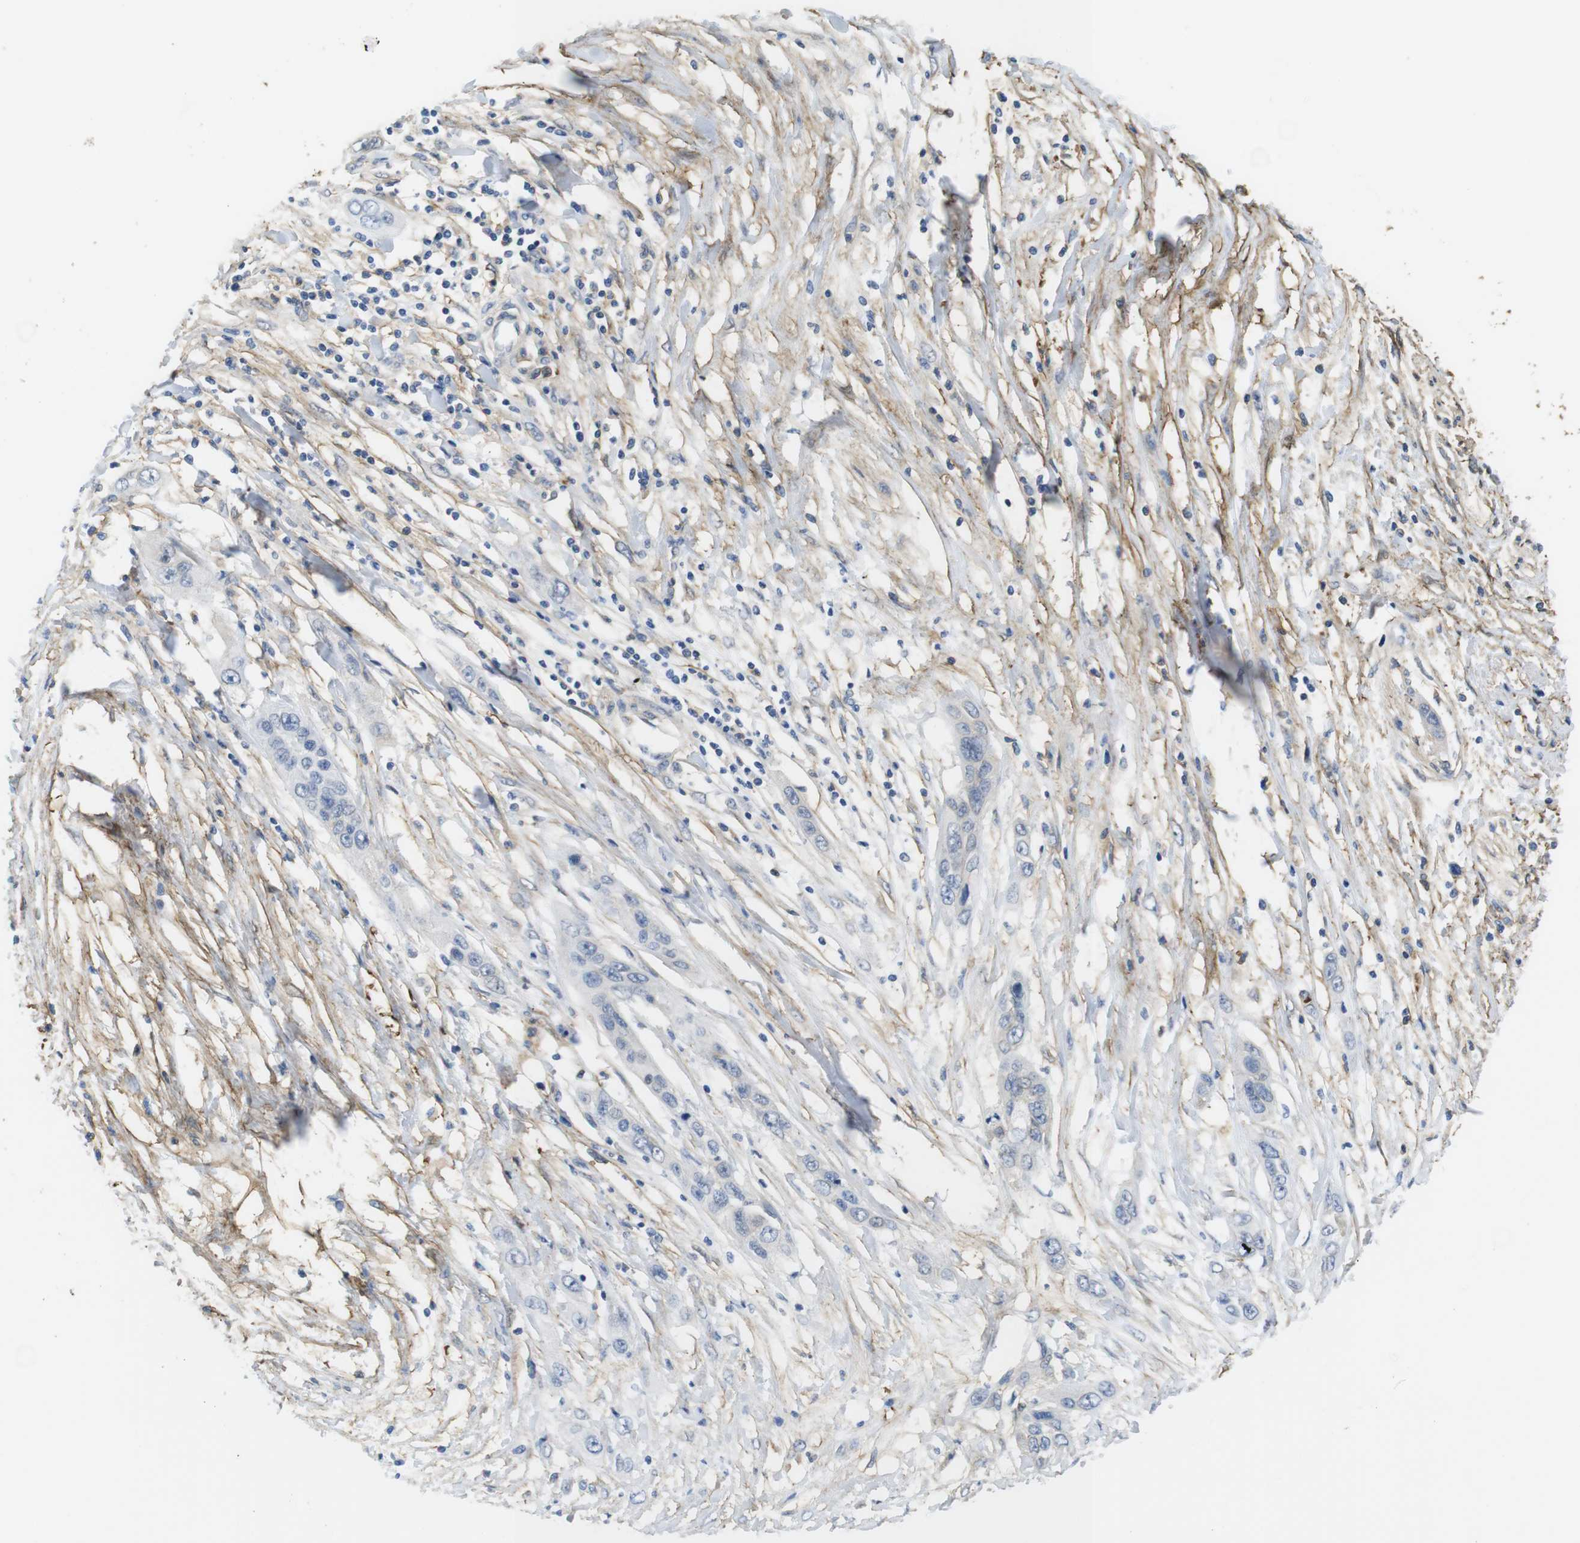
{"staining": {"intensity": "negative", "quantity": "none", "location": "none"}, "tissue": "pancreatic cancer", "cell_type": "Tumor cells", "image_type": "cancer", "snomed": [{"axis": "morphology", "description": "Adenocarcinoma, NOS"}, {"axis": "topography", "description": "Pancreas"}], "caption": "Pancreatic cancer (adenocarcinoma) was stained to show a protein in brown. There is no significant expression in tumor cells.", "gene": "CYBRD1", "patient": {"sex": "female", "age": 70}}